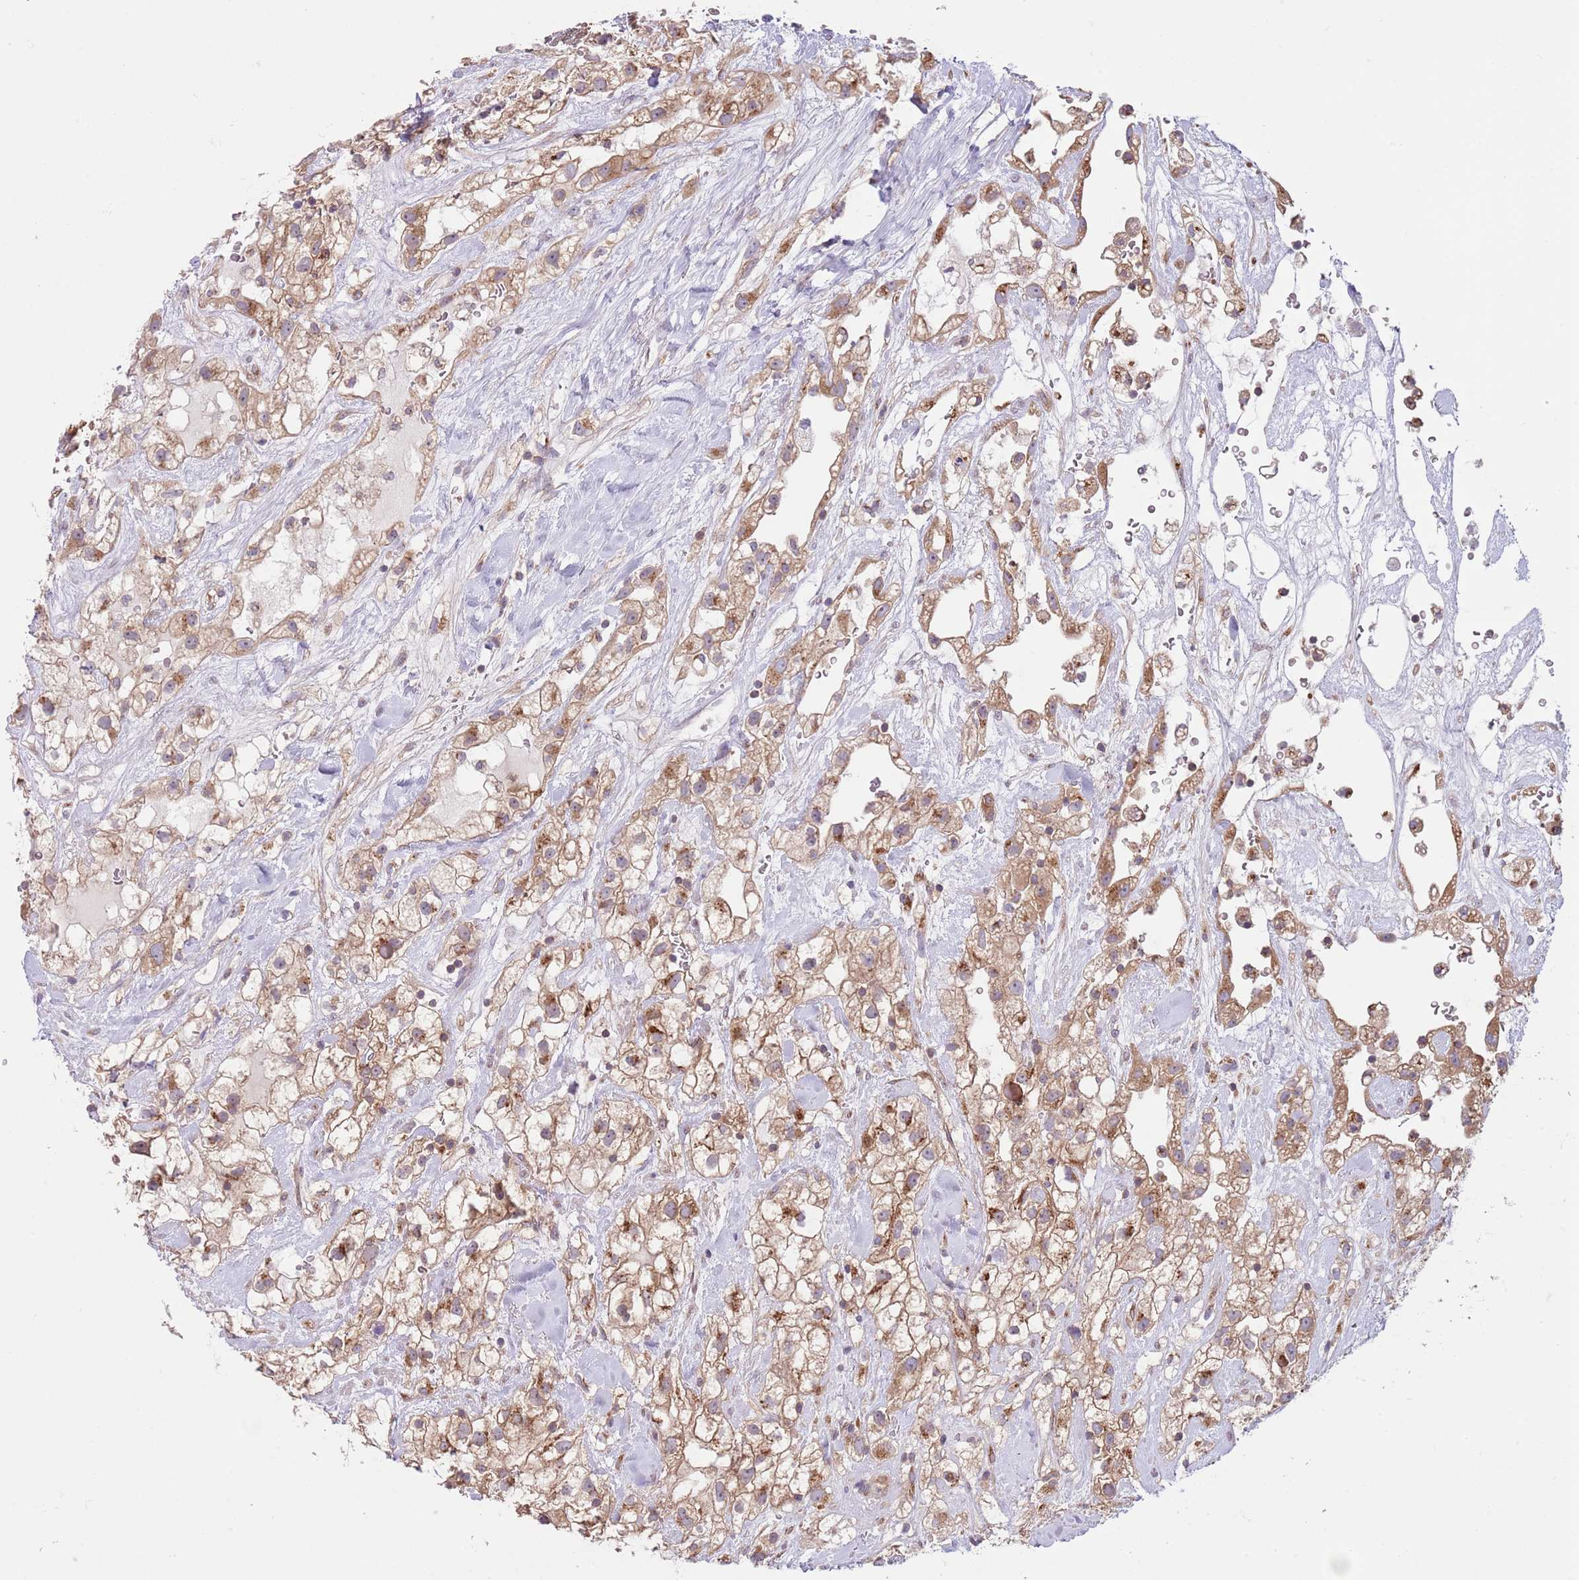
{"staining": {"intensity": "moderate", "quantity": ">75%", "location": "cytoplasmic/membranous"}, "tissue": "renal cancer", "cell_type": "Tumor cells", "image_type": "cancer", "snomed": [{"axis": "morphology", "description": "Adenocarcinoma, NOS"}, {"axis": "topography", "description": "Kidney"}], "caption": "Human renal adenocarcinoma stained with a protein marker shows moderate staining in tumor cells.", "gene": "COPE", "patient": {"sex": "male", "age": 59}}